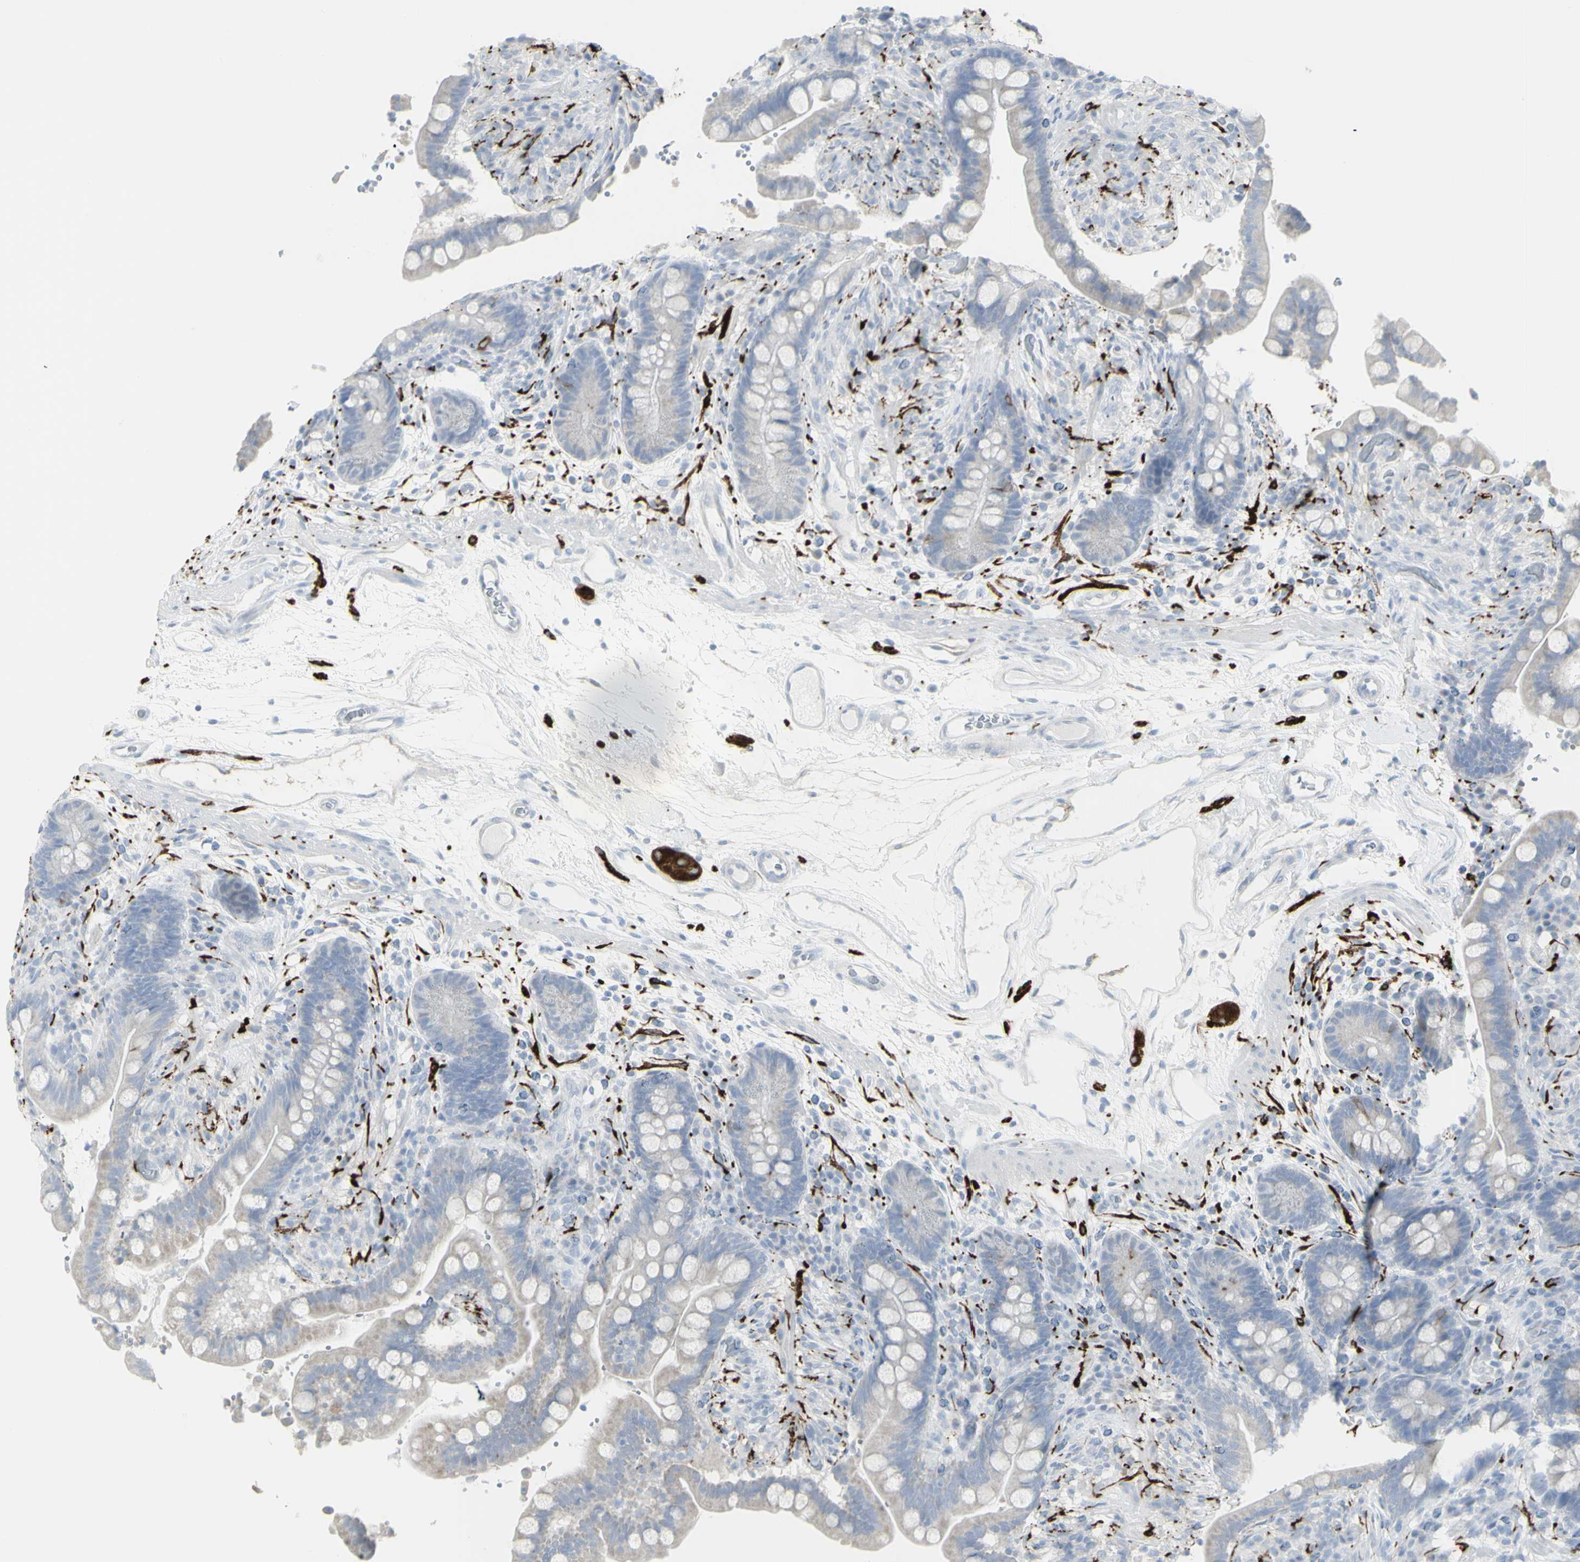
{"staining": {"intensity": "negative", "quantity": "none", "location": "none"}, "tissue": "colon", "cell_type": "Endothelial cells", "image_type": "normal", "snomed": [{"axis": "morphology", "description": "Normal tissue, NOS"}, {"axis": "topography", "description": "Colon"}], "caption": "IHC micrograph of normal colon: human colon stained with DAB (3,3'-diaminobenzidine) exhibits no significant protein expression in endothelial cells.", "gene": "ENSG00000198211", "patient": {"sex": "male", "age": 73}}